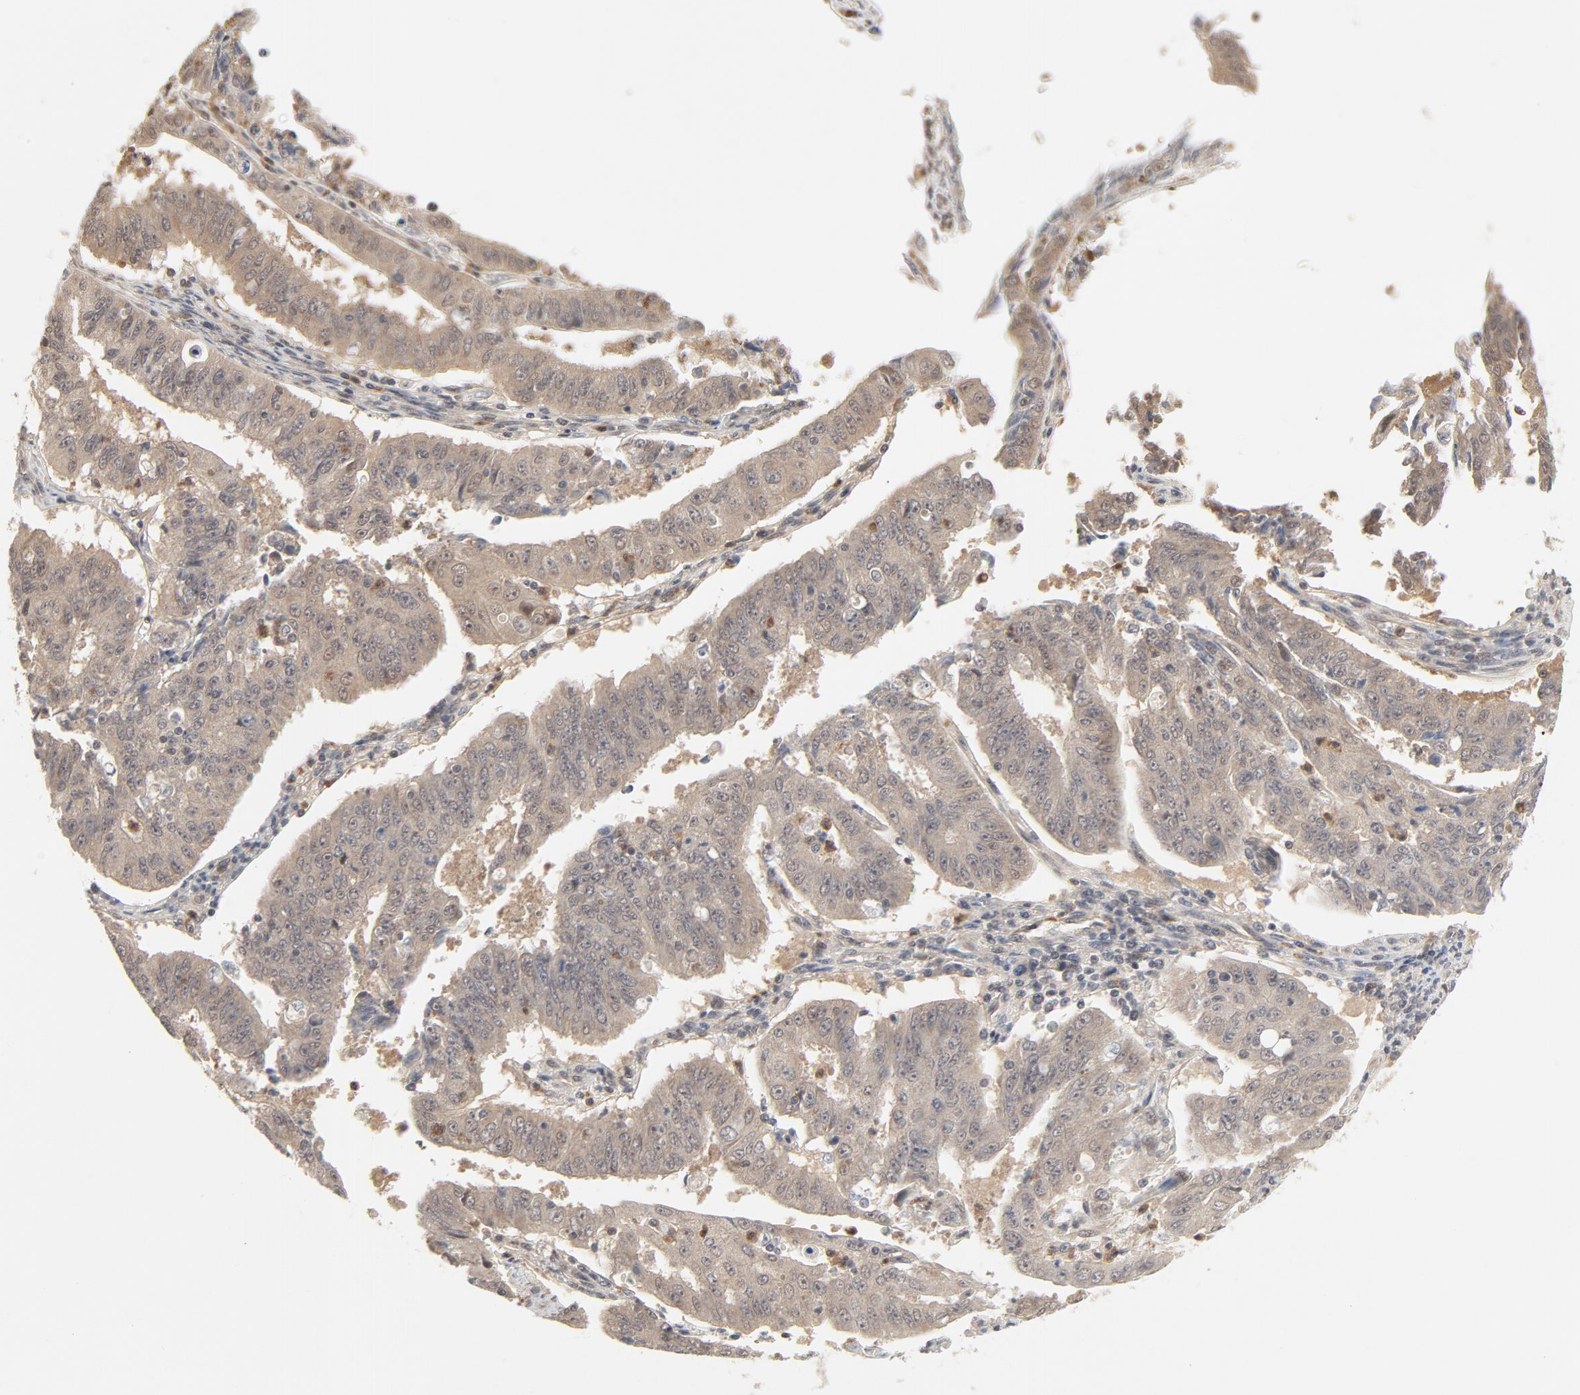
{"staining": {"intensity": "weak", "quantity": ">75%", "location": "cytoplasmic/membranous,nuclear"}, "tissue": "endometrial cancer", "cell_type": "Tumor cells", "image_type": "cancer", "snomed": [{"axis": "morphology", "description": "Adenocarcinoma, NOS"}, {"axis": "topography", "description": "Endometrium"}], "caption": "Immunohistochemistry (IHC) (DAB) staining of endometrial adenocarcinoma displays weak cytoplasmic/membranous and nuclear protein staining in approximately >75% of tumor cells.", "gene": "NEDD8", "patient": {"sex": "female", "age": 42}}